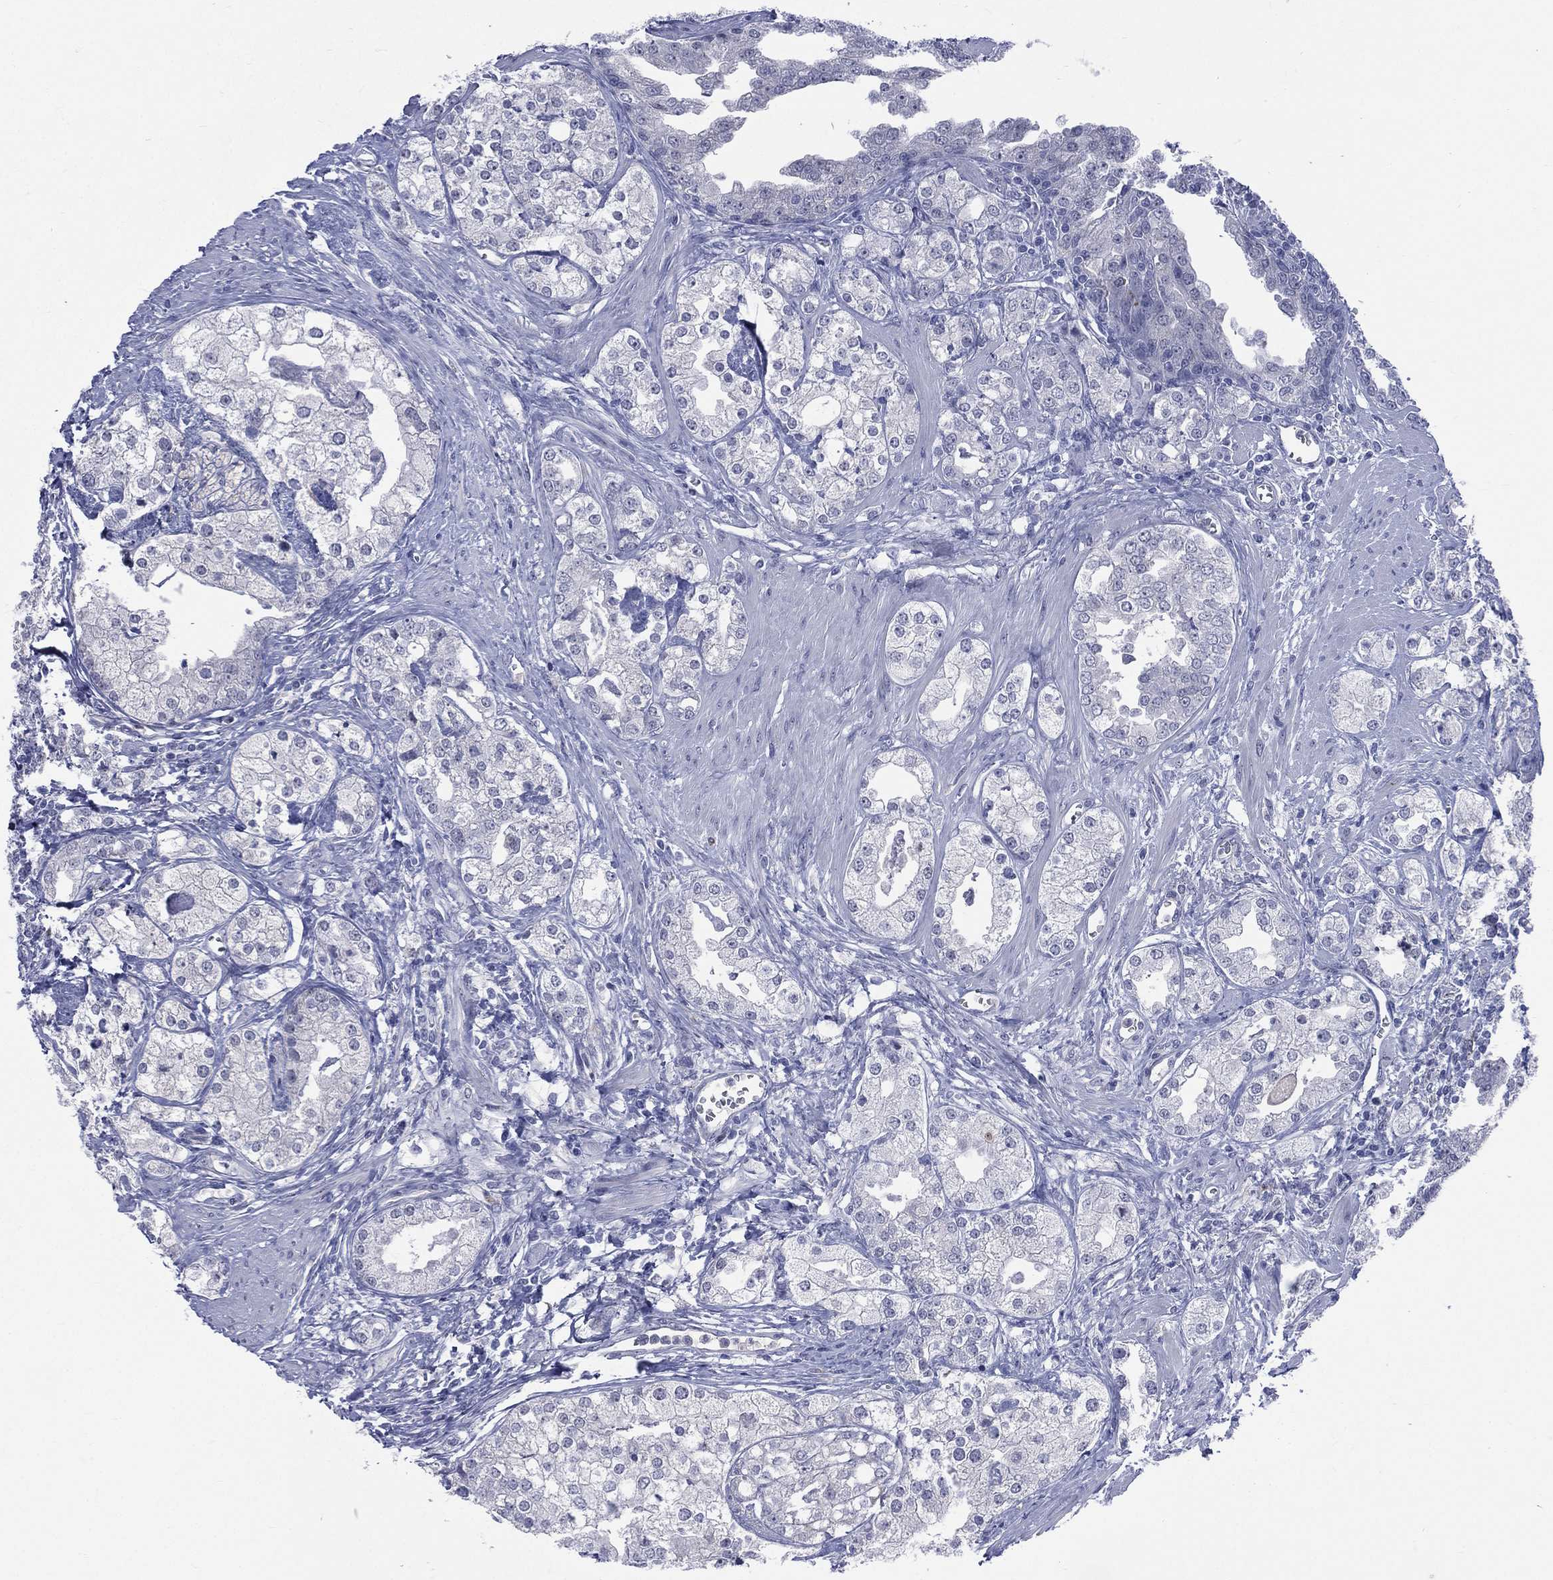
{"staining": {"intensity": "negative", "quantity": "none", "location": "none"}, "tissue": "prostate cancer", "cell_type": "Tumor cells", "image_type": "cancer", "snomed": [{"axis": "morphology", "description": "Adenocarcinoma, NOS"}, {"axis": "topography", "description": "Prostate and seminal vesicle, NOS"}, {"axis": "topography", "description": "Prostate"}], "caption": "Immunohistochemical staining of adenocarcinoma (prostate) displays no significant staining in tumor cells.", "gene": "AKAP3", "patient": {"sex": "male", "age": 62}}